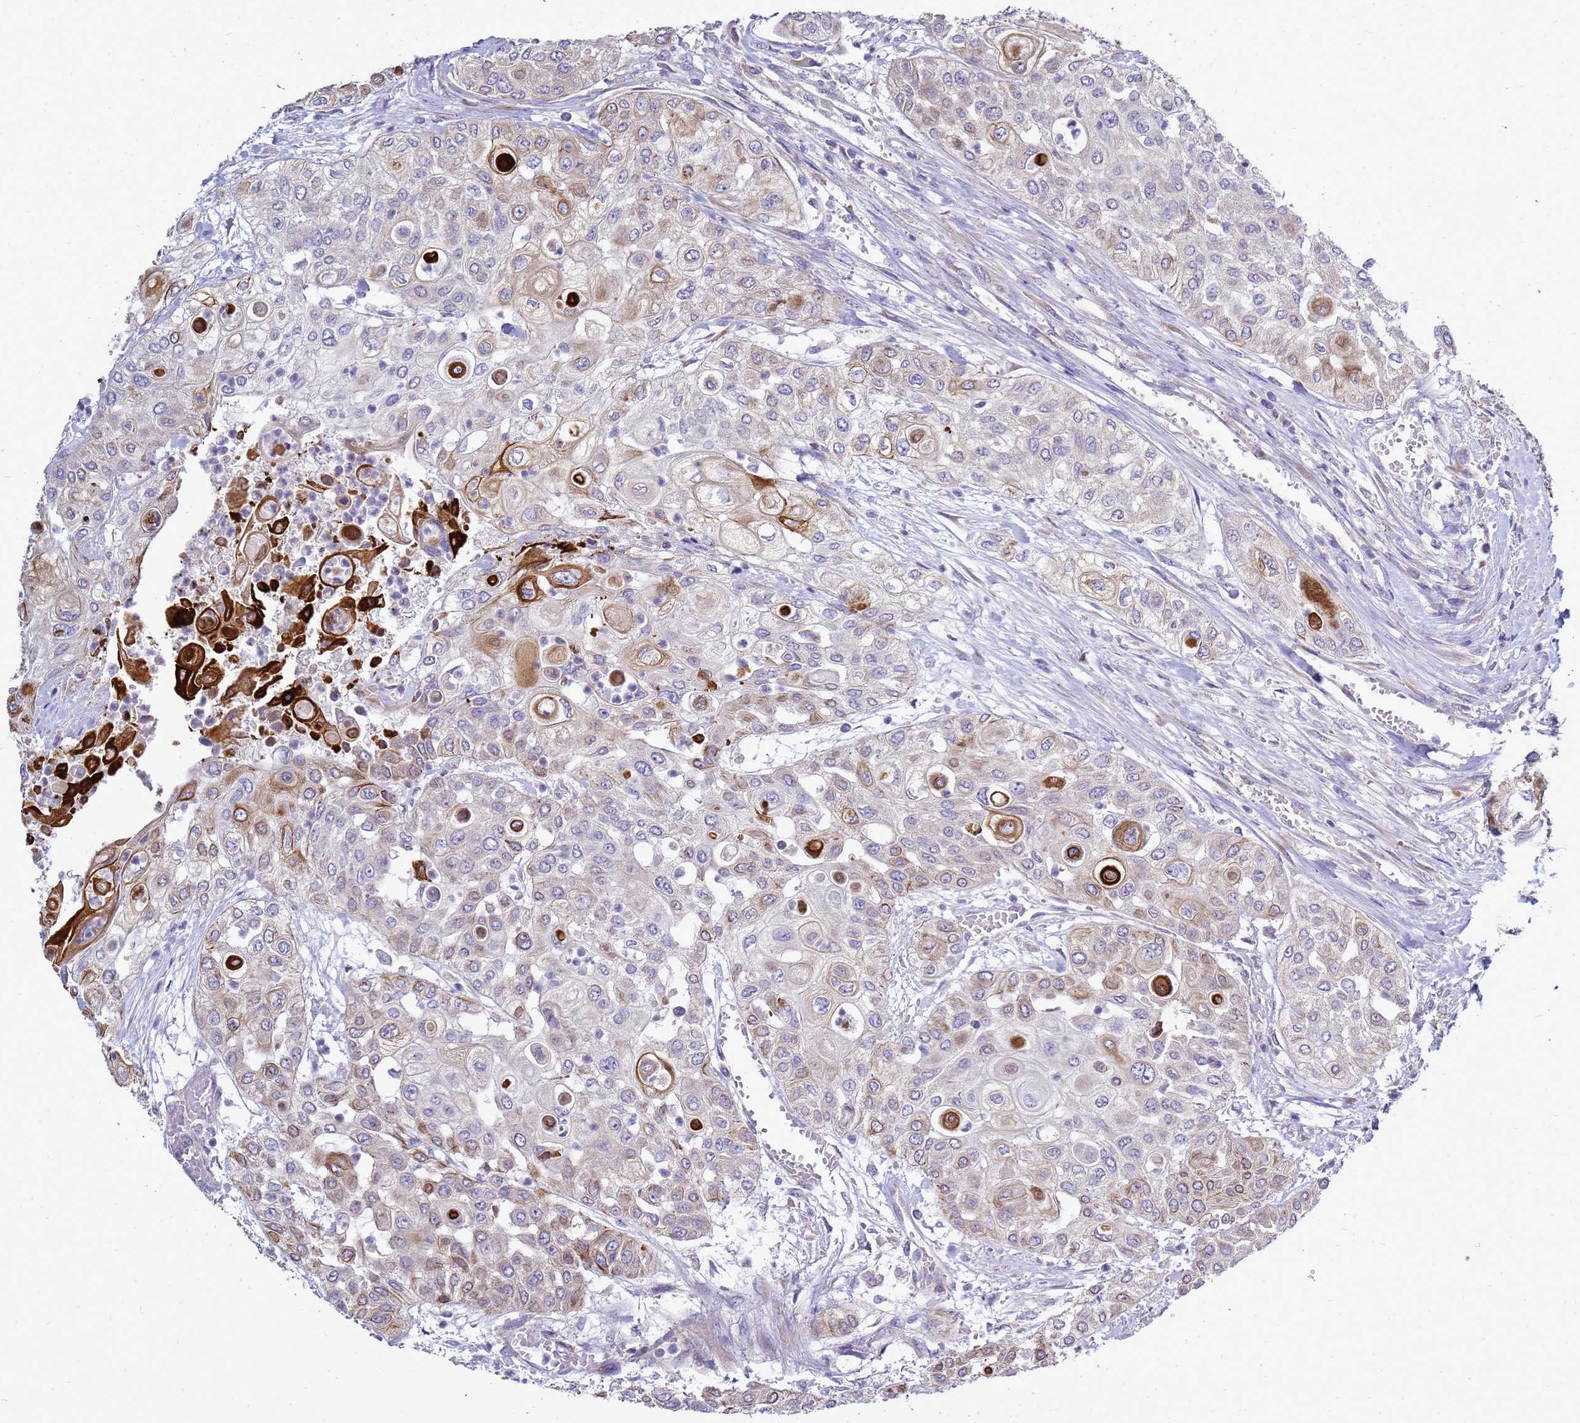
{"staining": {"intensity": "weak", "quantity": "25%-75%", "location": "cytoplasmic/membranous"}, "tissue": "urothelial cancer", "cell_type": "Tumor cells", "image_type": "cancer", "snomed": [{"axis": "morphology", "description": "Urothelial carcinoma, High grade"}, {"axis": "topography", "description": "Urinary bladder"}], "caption": "Immunohistochemistry staining of high-grade urothelial carcinoma, which displays low levels of weak cytoplasmic/membranous expression in approximately 25%-75% of tumor cells indicating weak cytoplasmic/membranous protein positivity. The staining was performed using DAB (3,3'-diaminobenzidine) (brown) for protein detection and nuclei were counterstained in hematoxylin (blue).", "gene": "MON1B", "patient": {"sex": "female", "age": 79}}